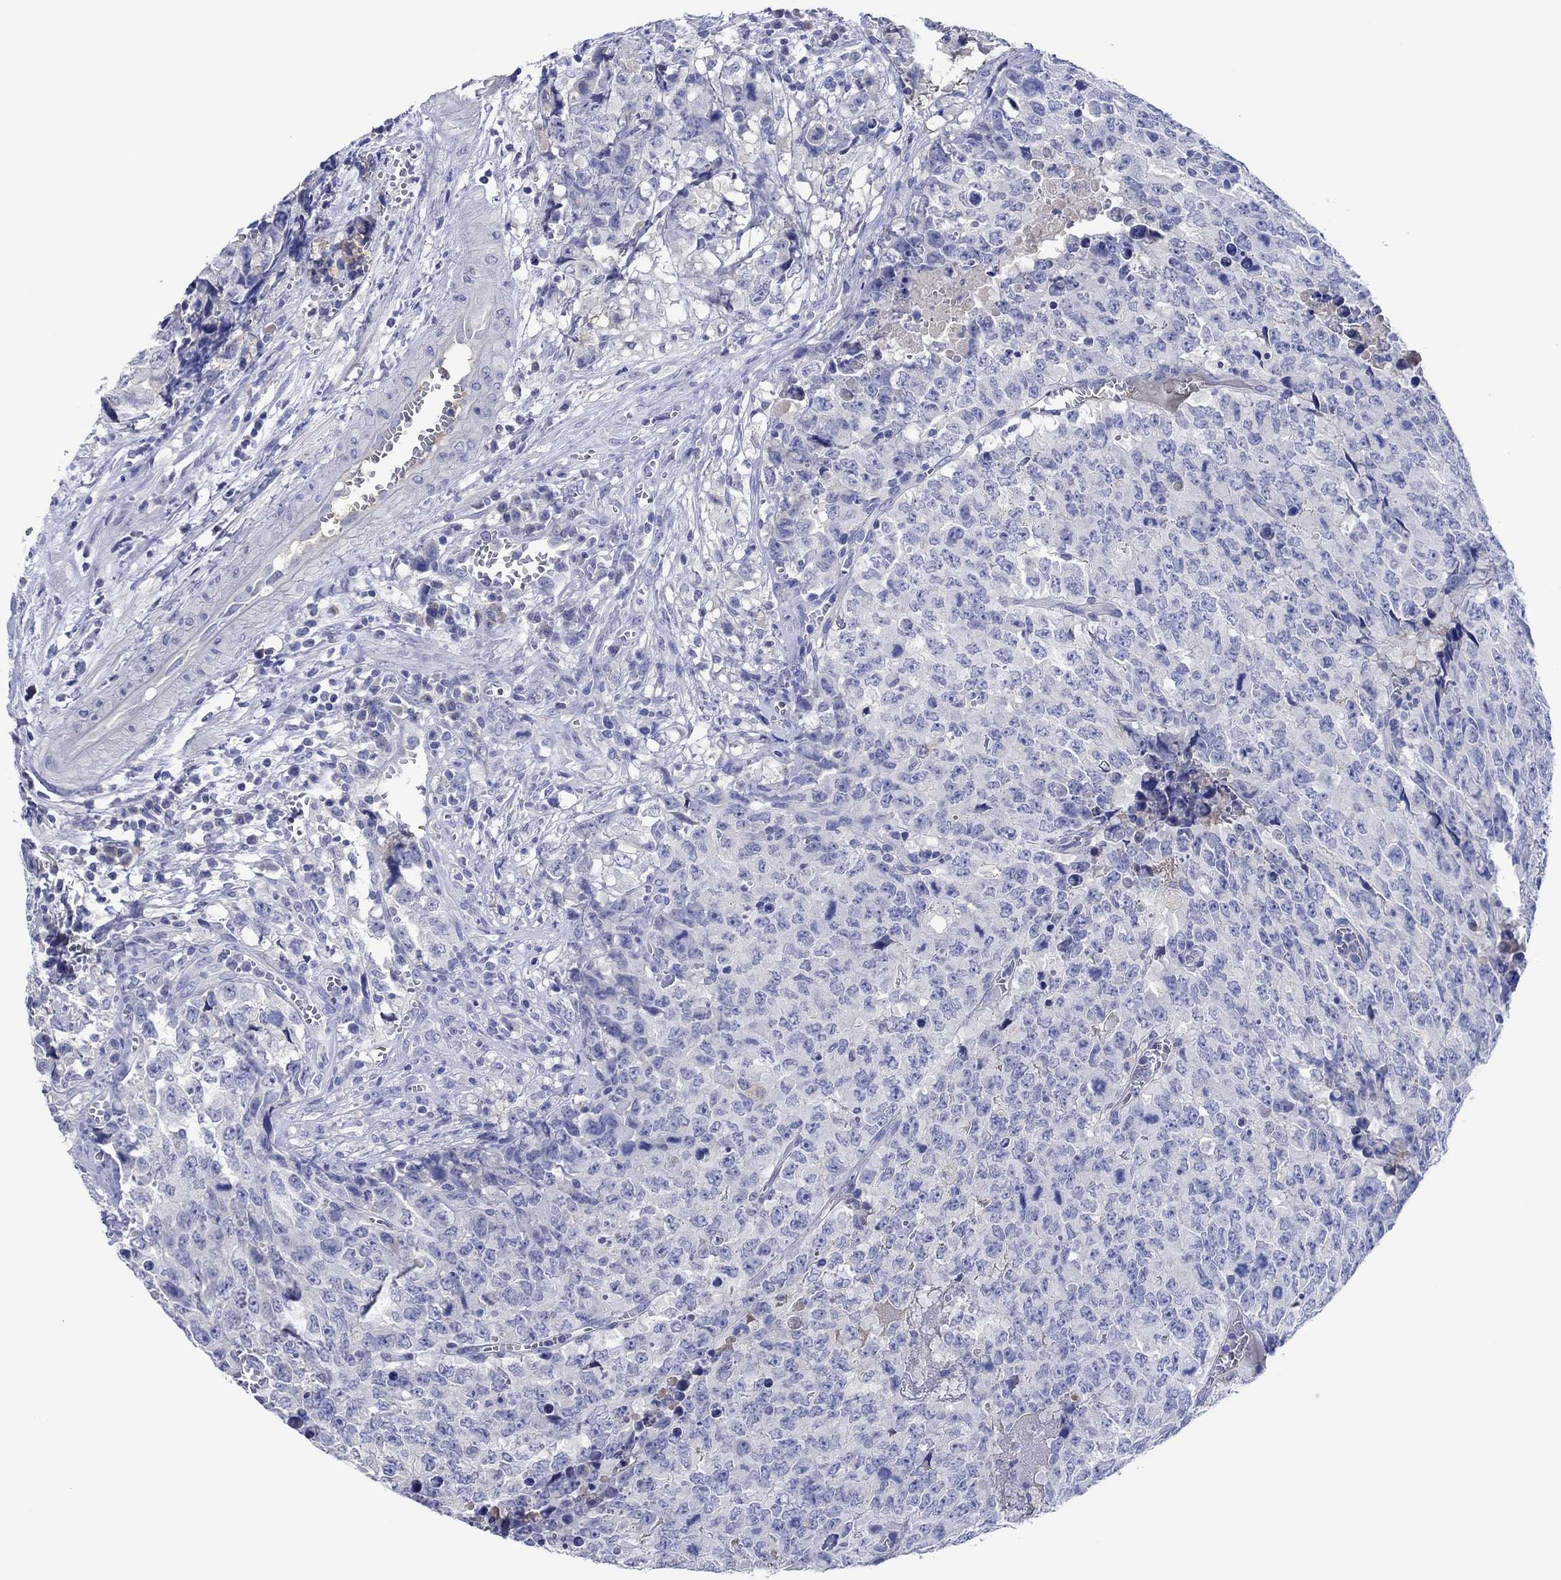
{"staining": {"intensity": "negative", "quantity": "none", "location": "none"}, "tissue": "testis cancer", "cell_type": "Tumor cells", "image_type": "cancer", "snomed": [{"axis": "morphology", "description": "Carcinoma, Embryonal, NOS"}, {"axis": "topography", "description": "Testis"}], "caption": "Tumor cells show no significant expression in testis cancer.", "gene": "CPNE6", "patient": {"sex": "male", "age": 23}}